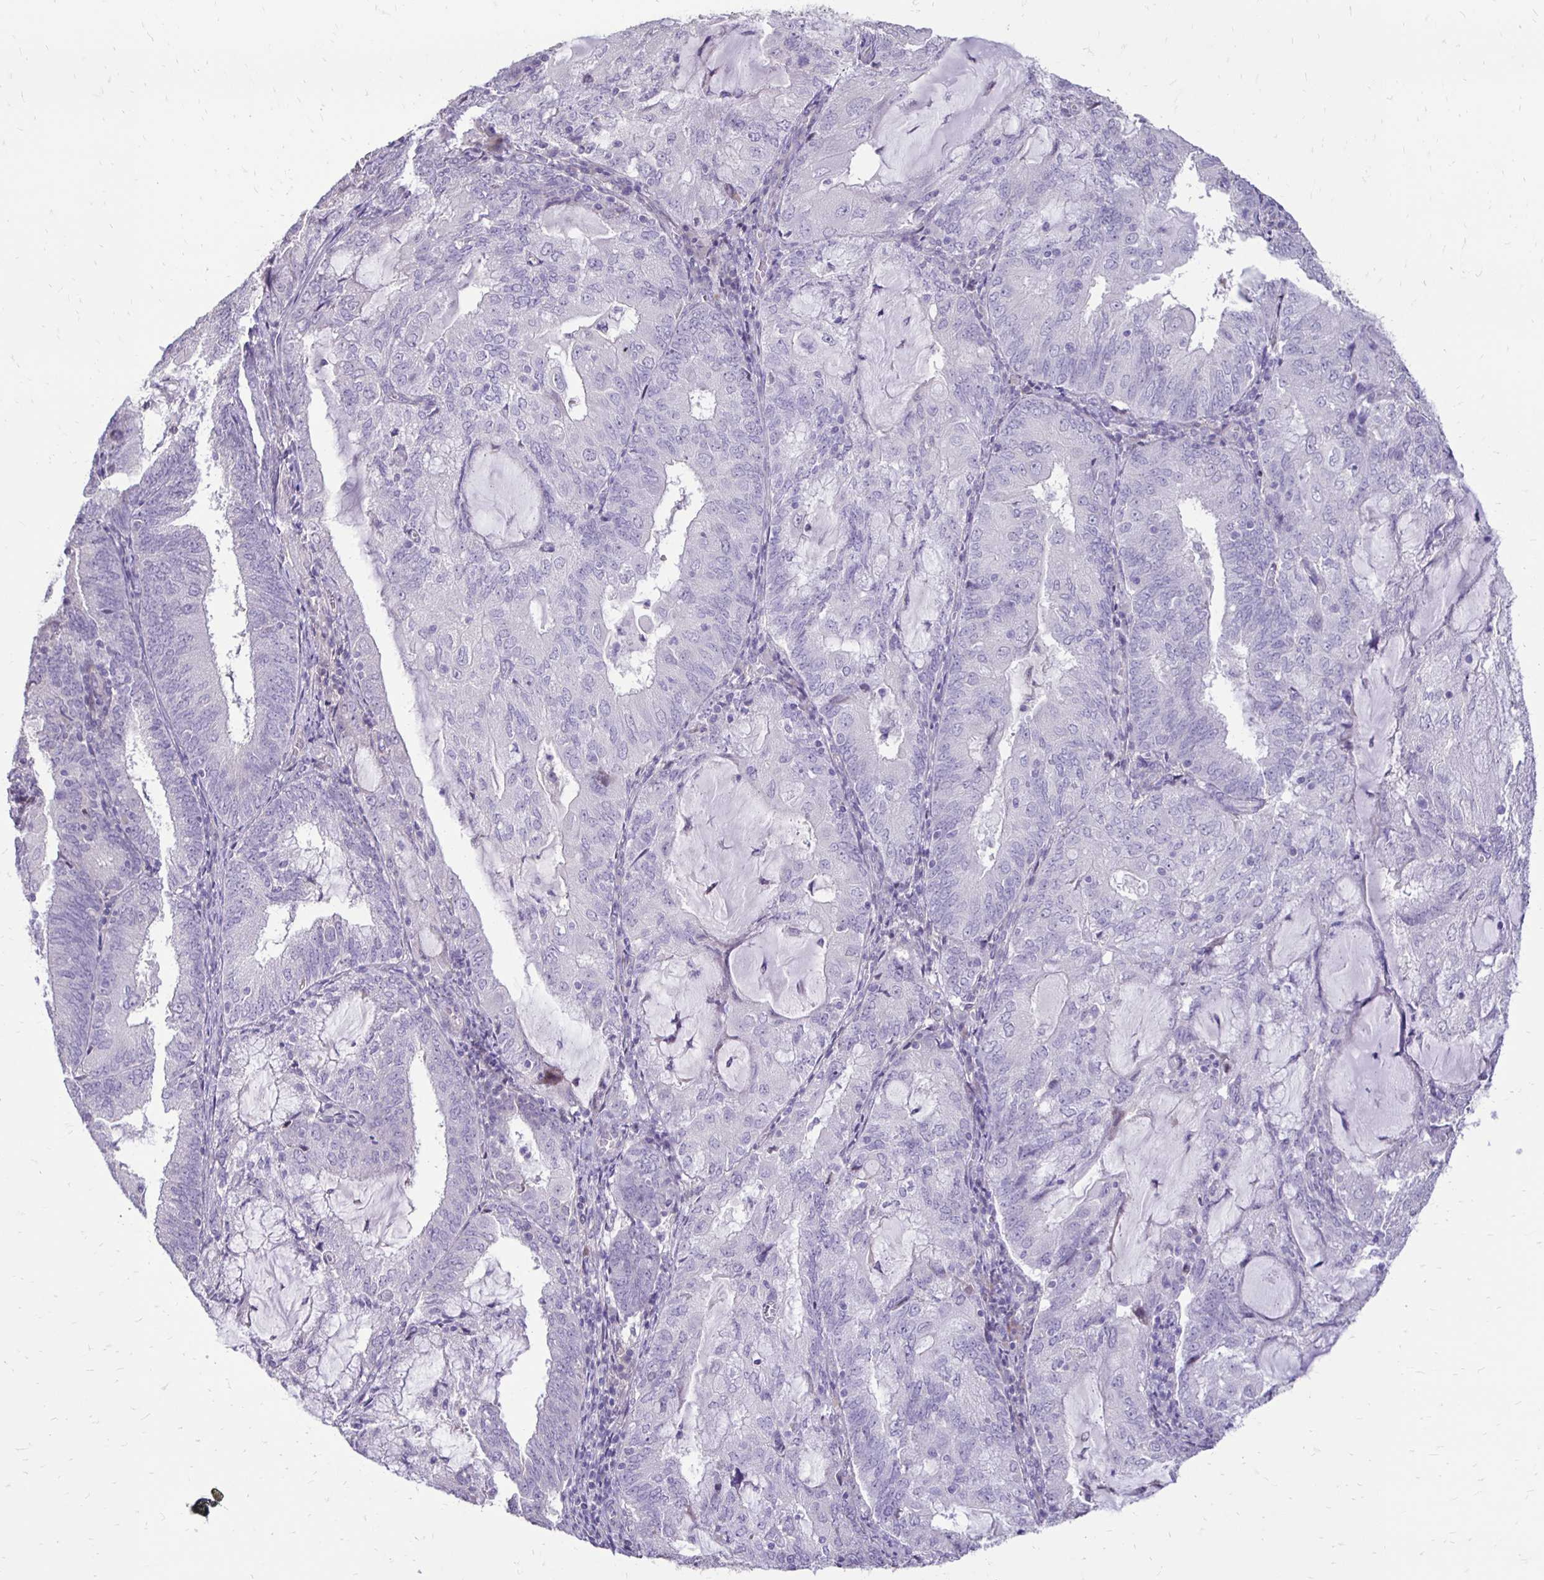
{"staining": {"intensity": "negative", "quantity": "none", "location": "none"}, "tissue": "endometrial cancer", "cell_type": "Tumor cells", "image_type": "cancer", "snomed": [{"axis": "morphology", "description": "Adenocarcinoma, NOS"}, {"axis": "topography", "description": "Endometrium"}], "caption": "DAB immunohistochemical staining of human endometrial cancer (adenocarcinoma) displays no significant positivity in tumor cells.", "gene": "GAS2", "patient": {"sex": "female", "age": 81}}